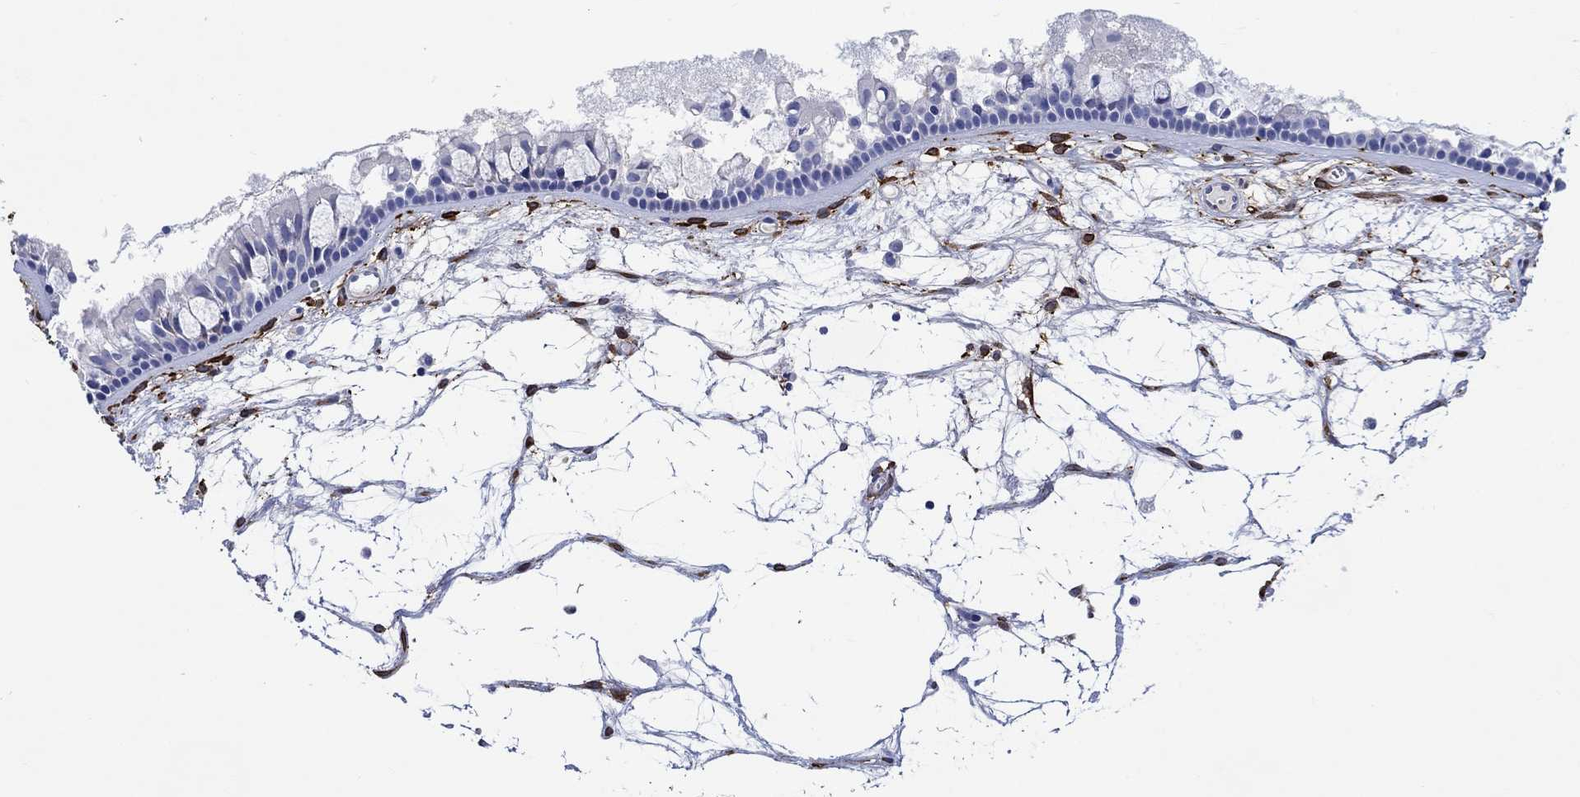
{"staining": {"intensity": "negative", "quantity": "none", "location": "none"}, "tissue": "nasopharynx", "cell_type": "Respiratory epithelial cells", "image_type": "normal", "snomed": [{"axis": "morphology", "description": "Normal tissue, NOS"}, {"axis": "topography", "description": "Nasopharynx"}], "caption": "Photomicrograph shows no significant protein expression in respiratory epithelial cells of benign nasopharynx.", "gene": "TGM2", "patient": {"sex": "female", "age": 68}}